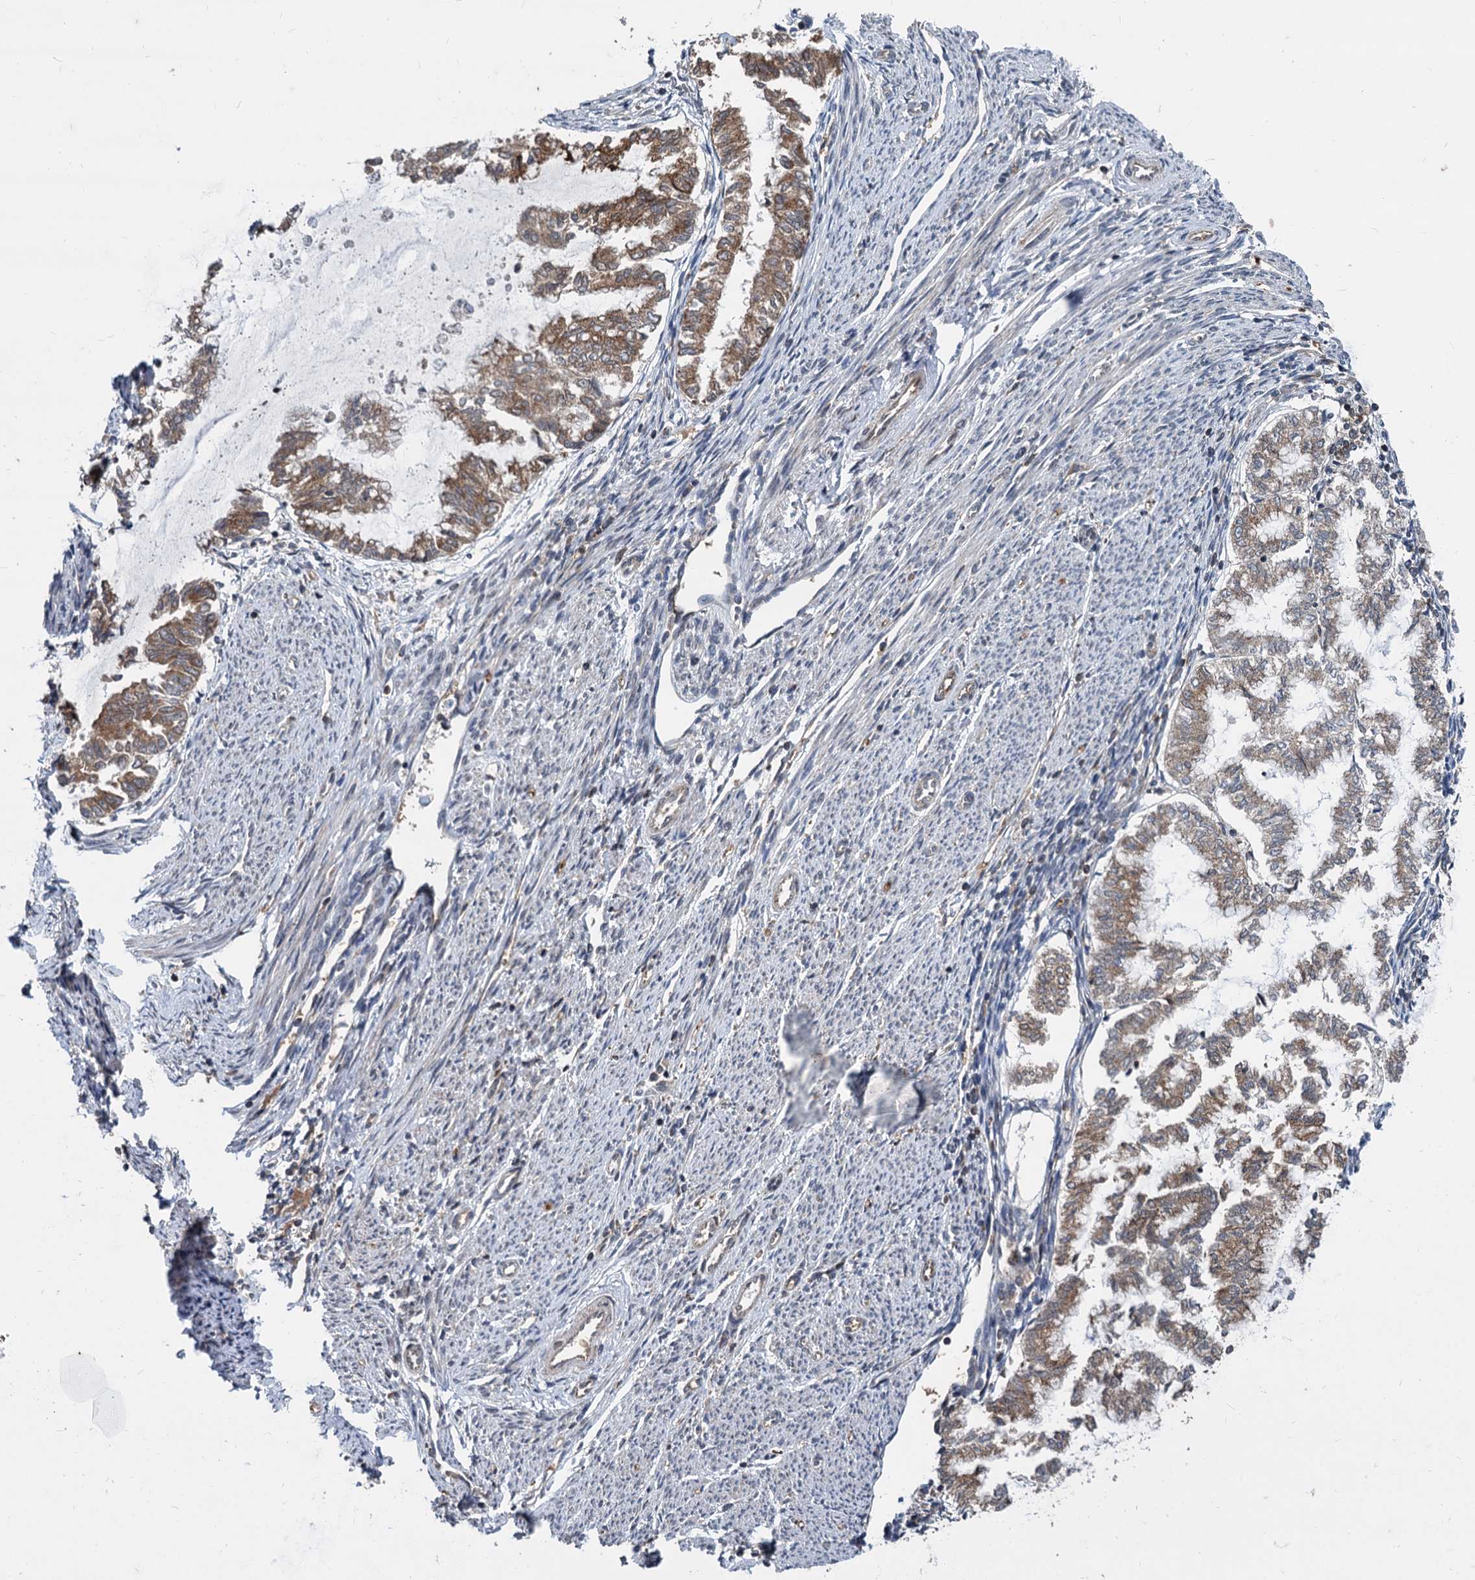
{"staining": {"intensity": "moderate", "quantity": ">75%", "location": "cytoplasmic/membranous"}, "tissue": "endometrial cancer", "cell_type": "Tumor cells", "image_type": "cancer", "snomed": [{"axis": "morphology", "description": "Adenocarcinoma, NOS"}, {"axis": "topography", "description": "Endometrium"}], "caption": "Approximately >75% of tumor cells in endometrial cancer display moderate cytoplasmic/membranous protein positivity as visualized by brown immunohistochemical staining.", "gene": "STIM1", "patient": {"sex": "female", "age": 79}}